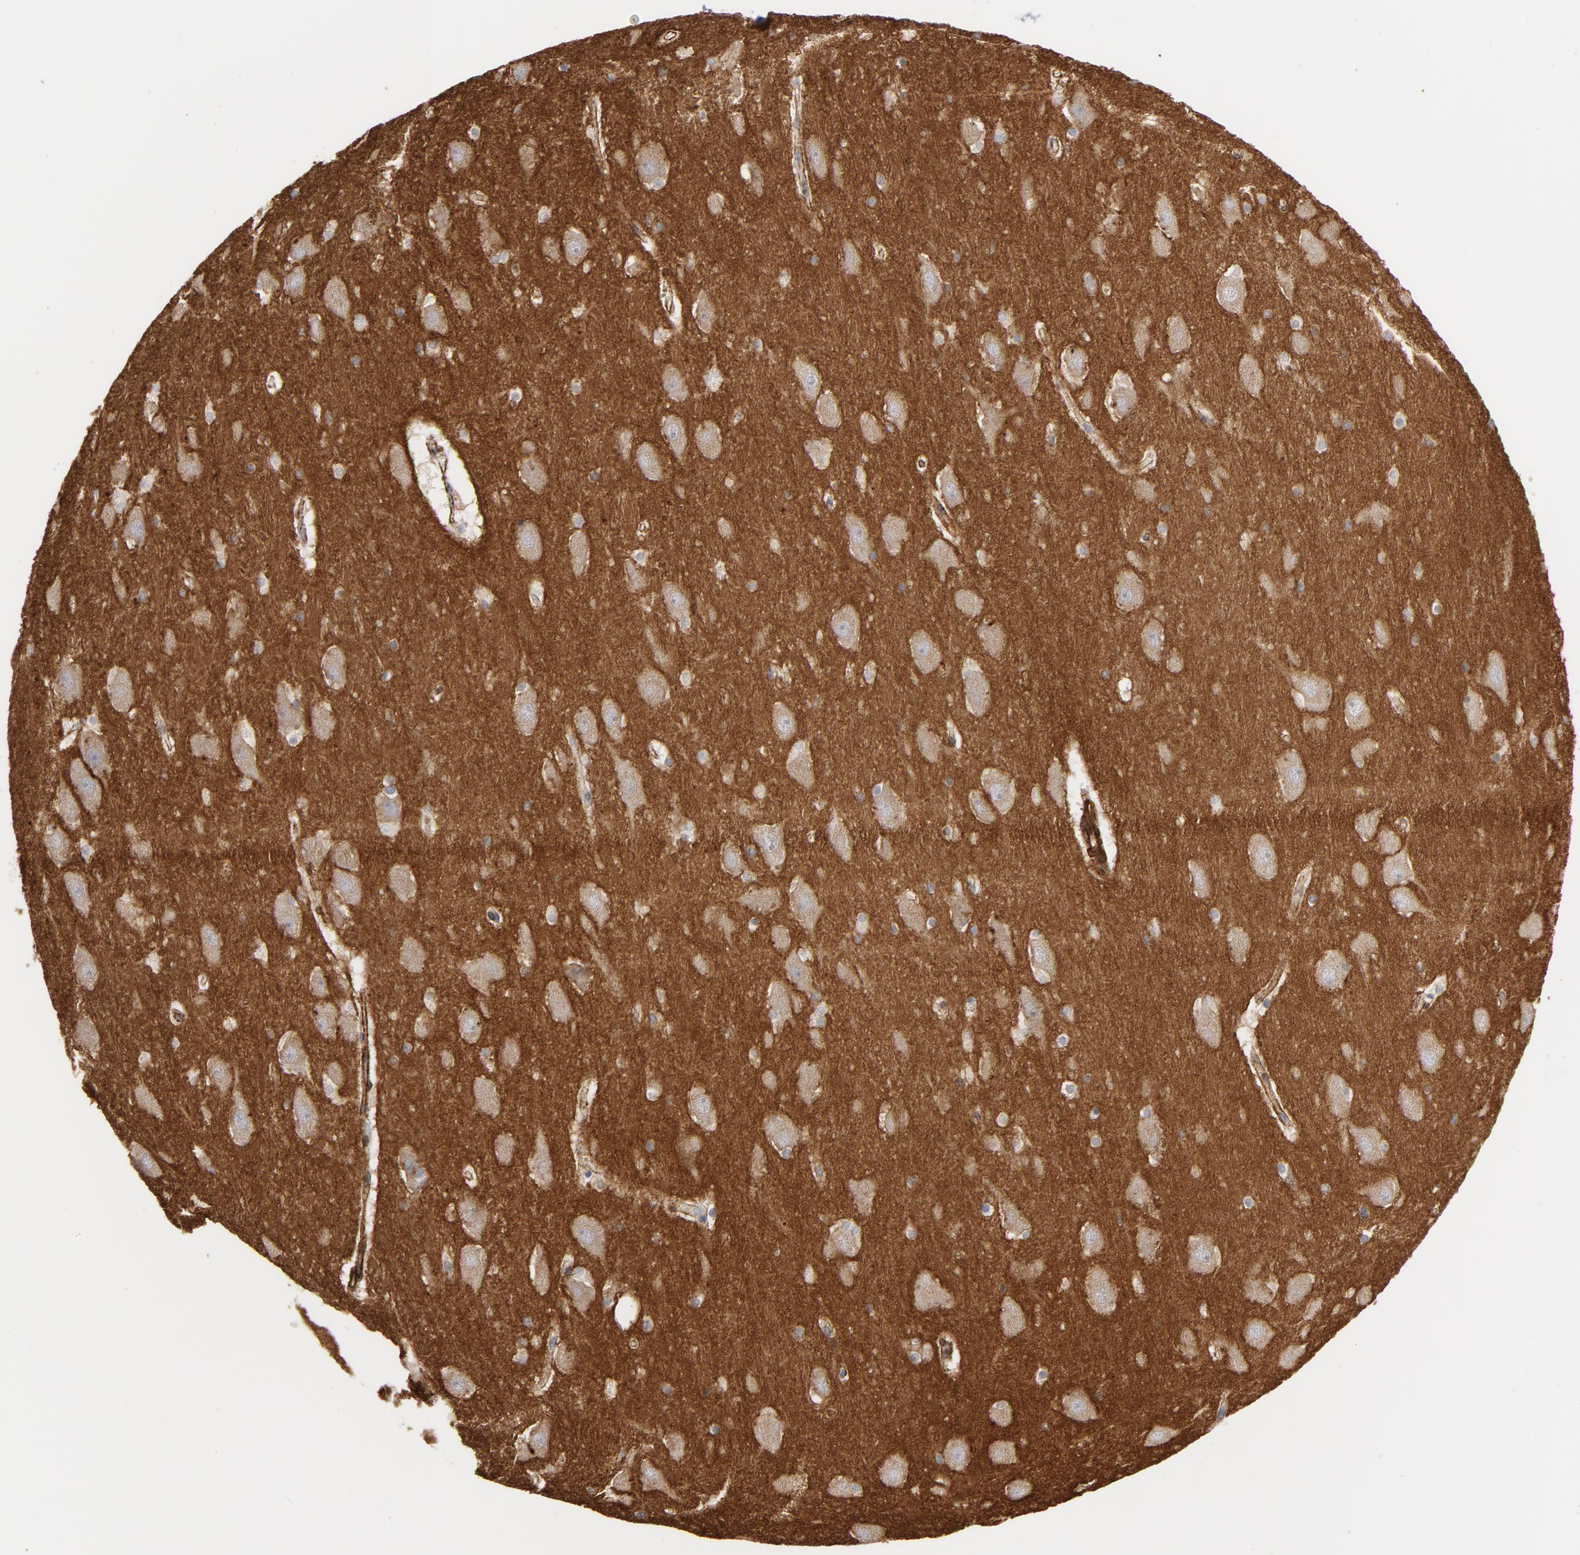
{"staining": {"intensity": "weak", "quantity": "25%-75%", "location": "cytoplasmic/membranous"}, "tissue": "hippocampus", "cell_type": "Glial cells", "image_type": "normal", "snomed": [{"axis": "morphology", "description": "Normal tissue, NOS"}, {"axis": "topography", "description": "Hippocampus"}], "caption": "Immunohistochemistry (DAB (3,3'-diaminobenzidine)) staining of benign hippocampus shows weak cytoplasmic/membranous protein positivity in about 25%-75% of glial cells. (brown staining indicates protein expression, while blue staining denotes nuclei).", "gene": "GNG2", "patient": {"sex": "male", "age": 45}}